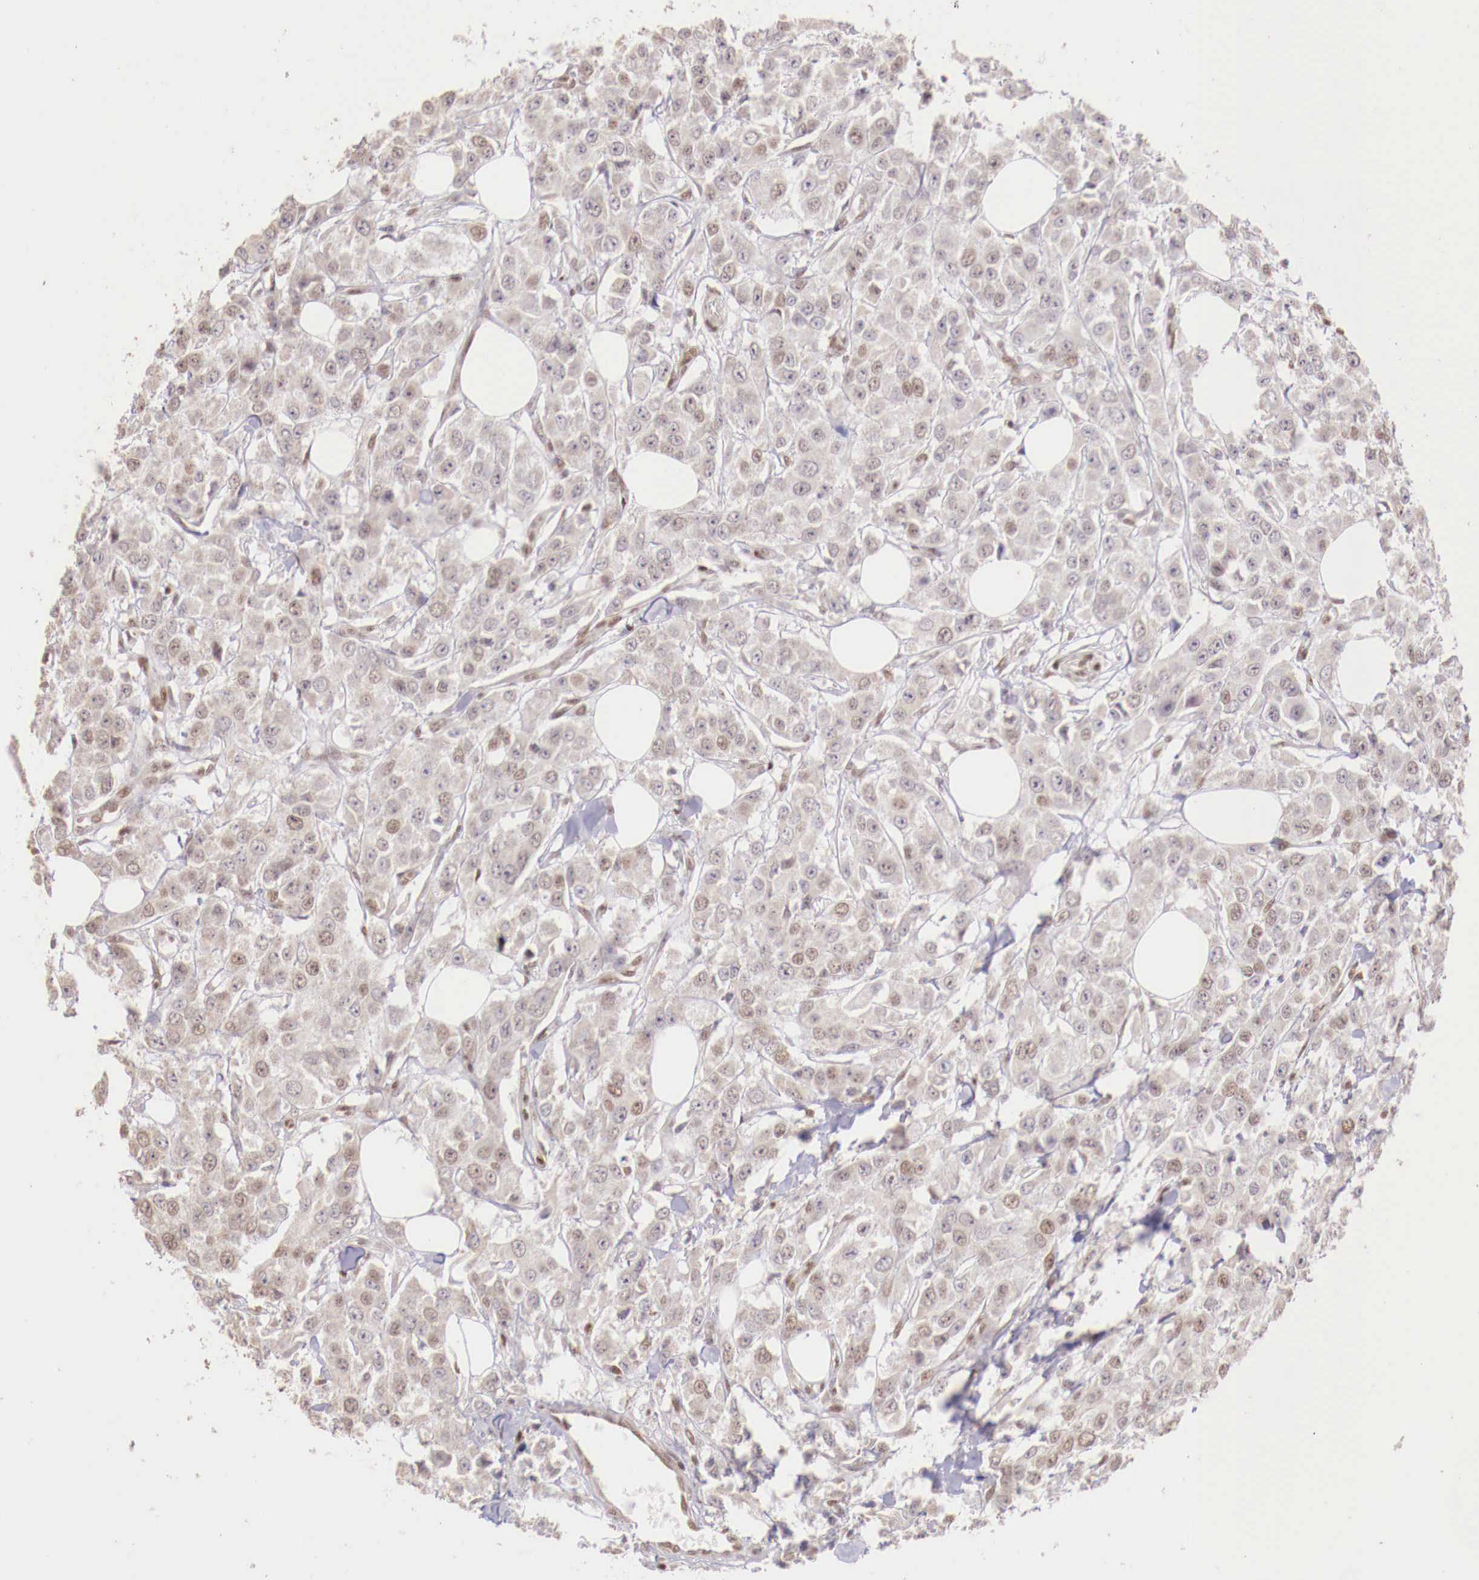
{"staining": {"intensity": "weak", "quantity": "<25%", "location": "nuclear"}, "tissue": "breast cancer", "cell_type": "Tumor cells", "image_type": "cancer", "snomed": [{"axis": "morphology", "description": "Duct carcinoma"}, {"axis": "topography", "description": "Breast"}], "caption": "A histopathology image of breast infiltrating ductal carcinoma stained for a protein shows no brown staining in tumor cells.", "gene": "SP1", "patient": {"sex": "female", "age": 58}}